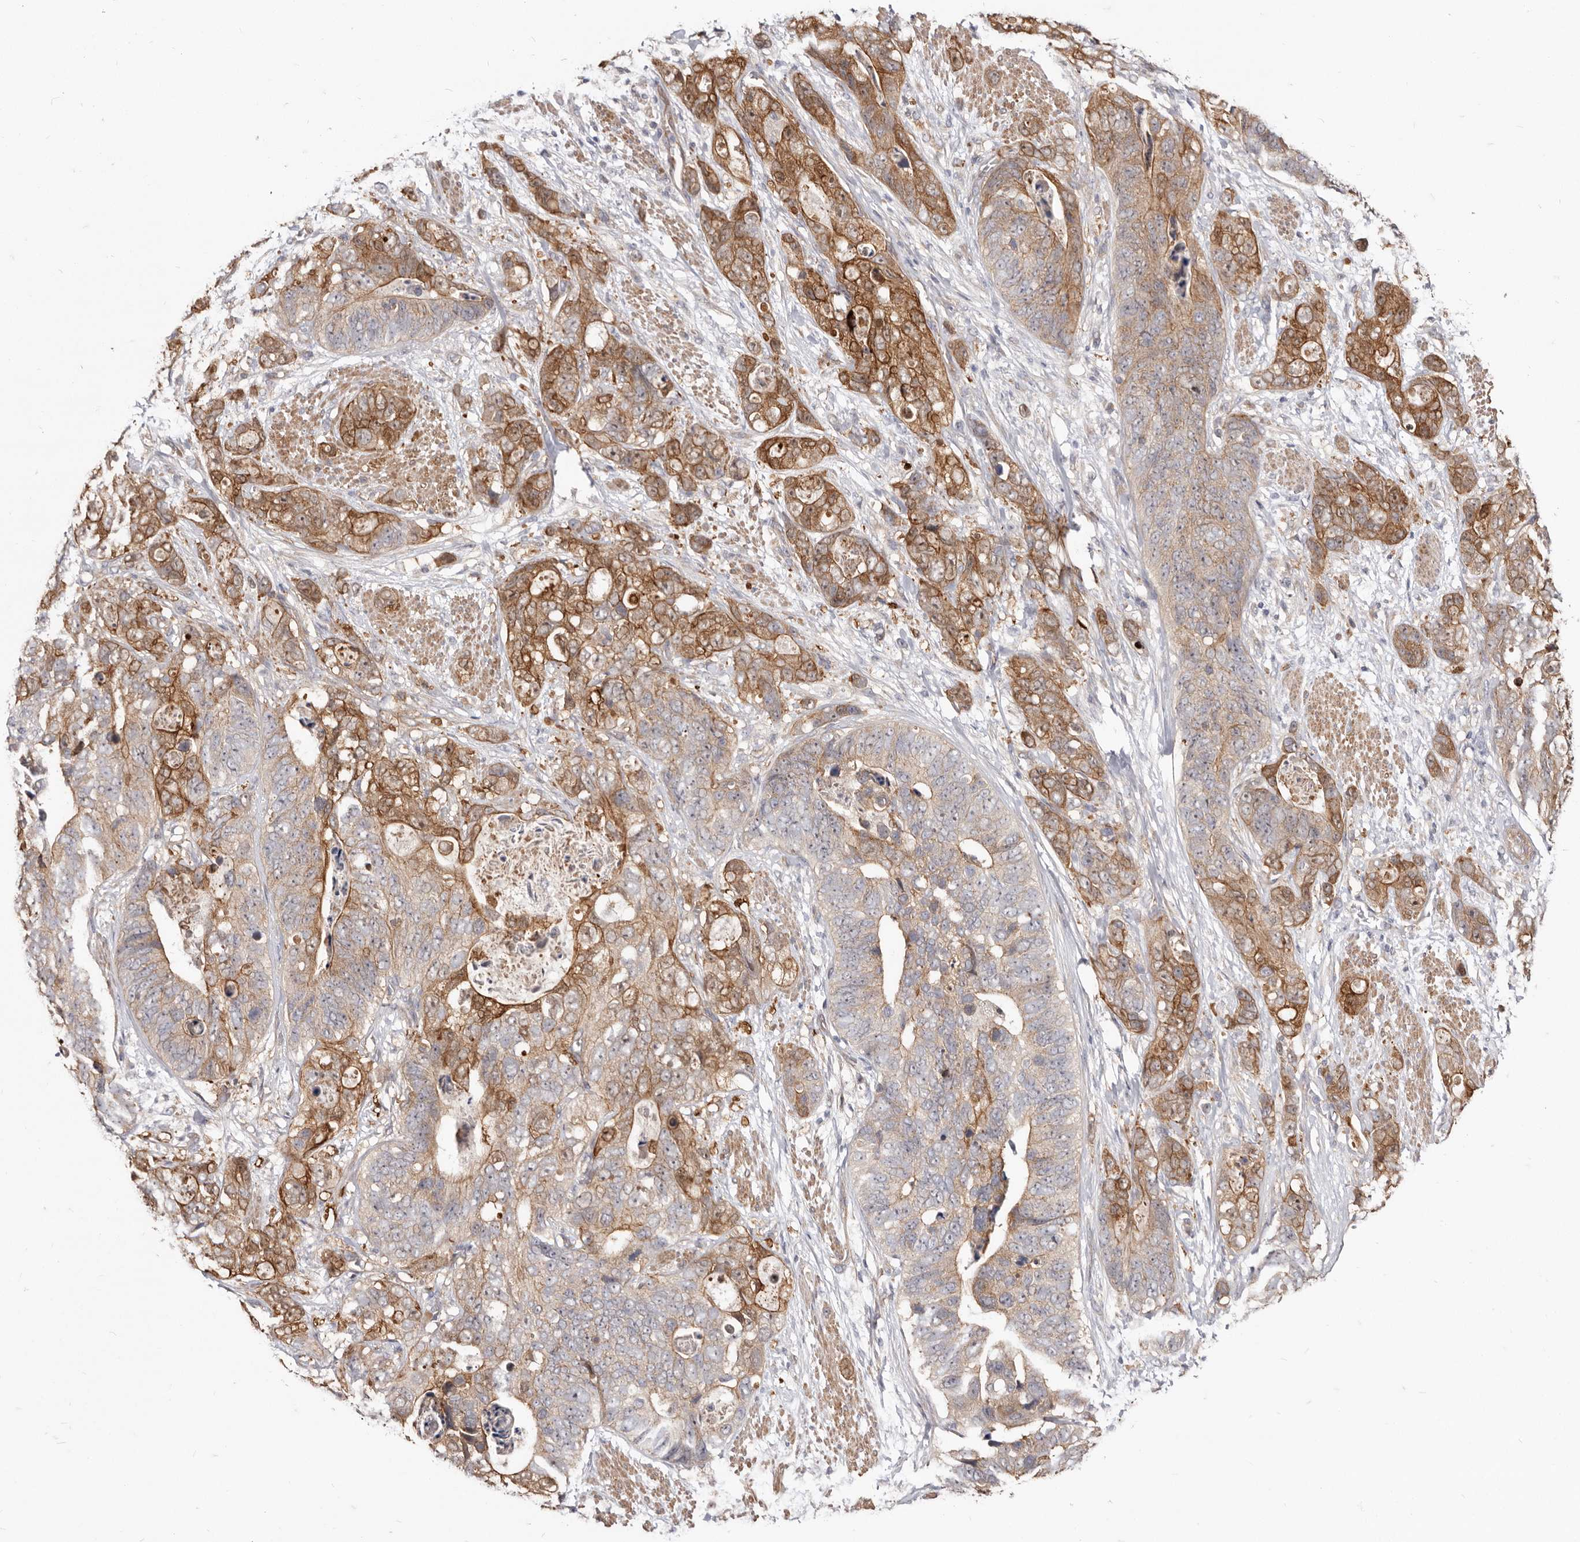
{"staining": {"intensity": "moderate", "quantity": "25%-75%", "location": "cytoplasmic/membranous"}, "tissue": "stomach cancer", "cell_type": "Tumor cells", "image_type": "cancer", "snomed": [{"axis": "morphology", "description": "Adenocarcinoma, NOS"}, {"axis": "topography", "description": "Stomach"}], "caption": "A histopathology image of human stomach adenocarcinoma stained for a protein demonstrates moderate cytoplasmic/membranous brown staining in tumor cells. Using DAB (3,3'-diaminobenzidine) (brown) and hematoxylin (blue) stains, captured at high magnification using brightfield microscopy.", "gene": "GPATCH4", "patient": {"sex": "female", "age": 89}}